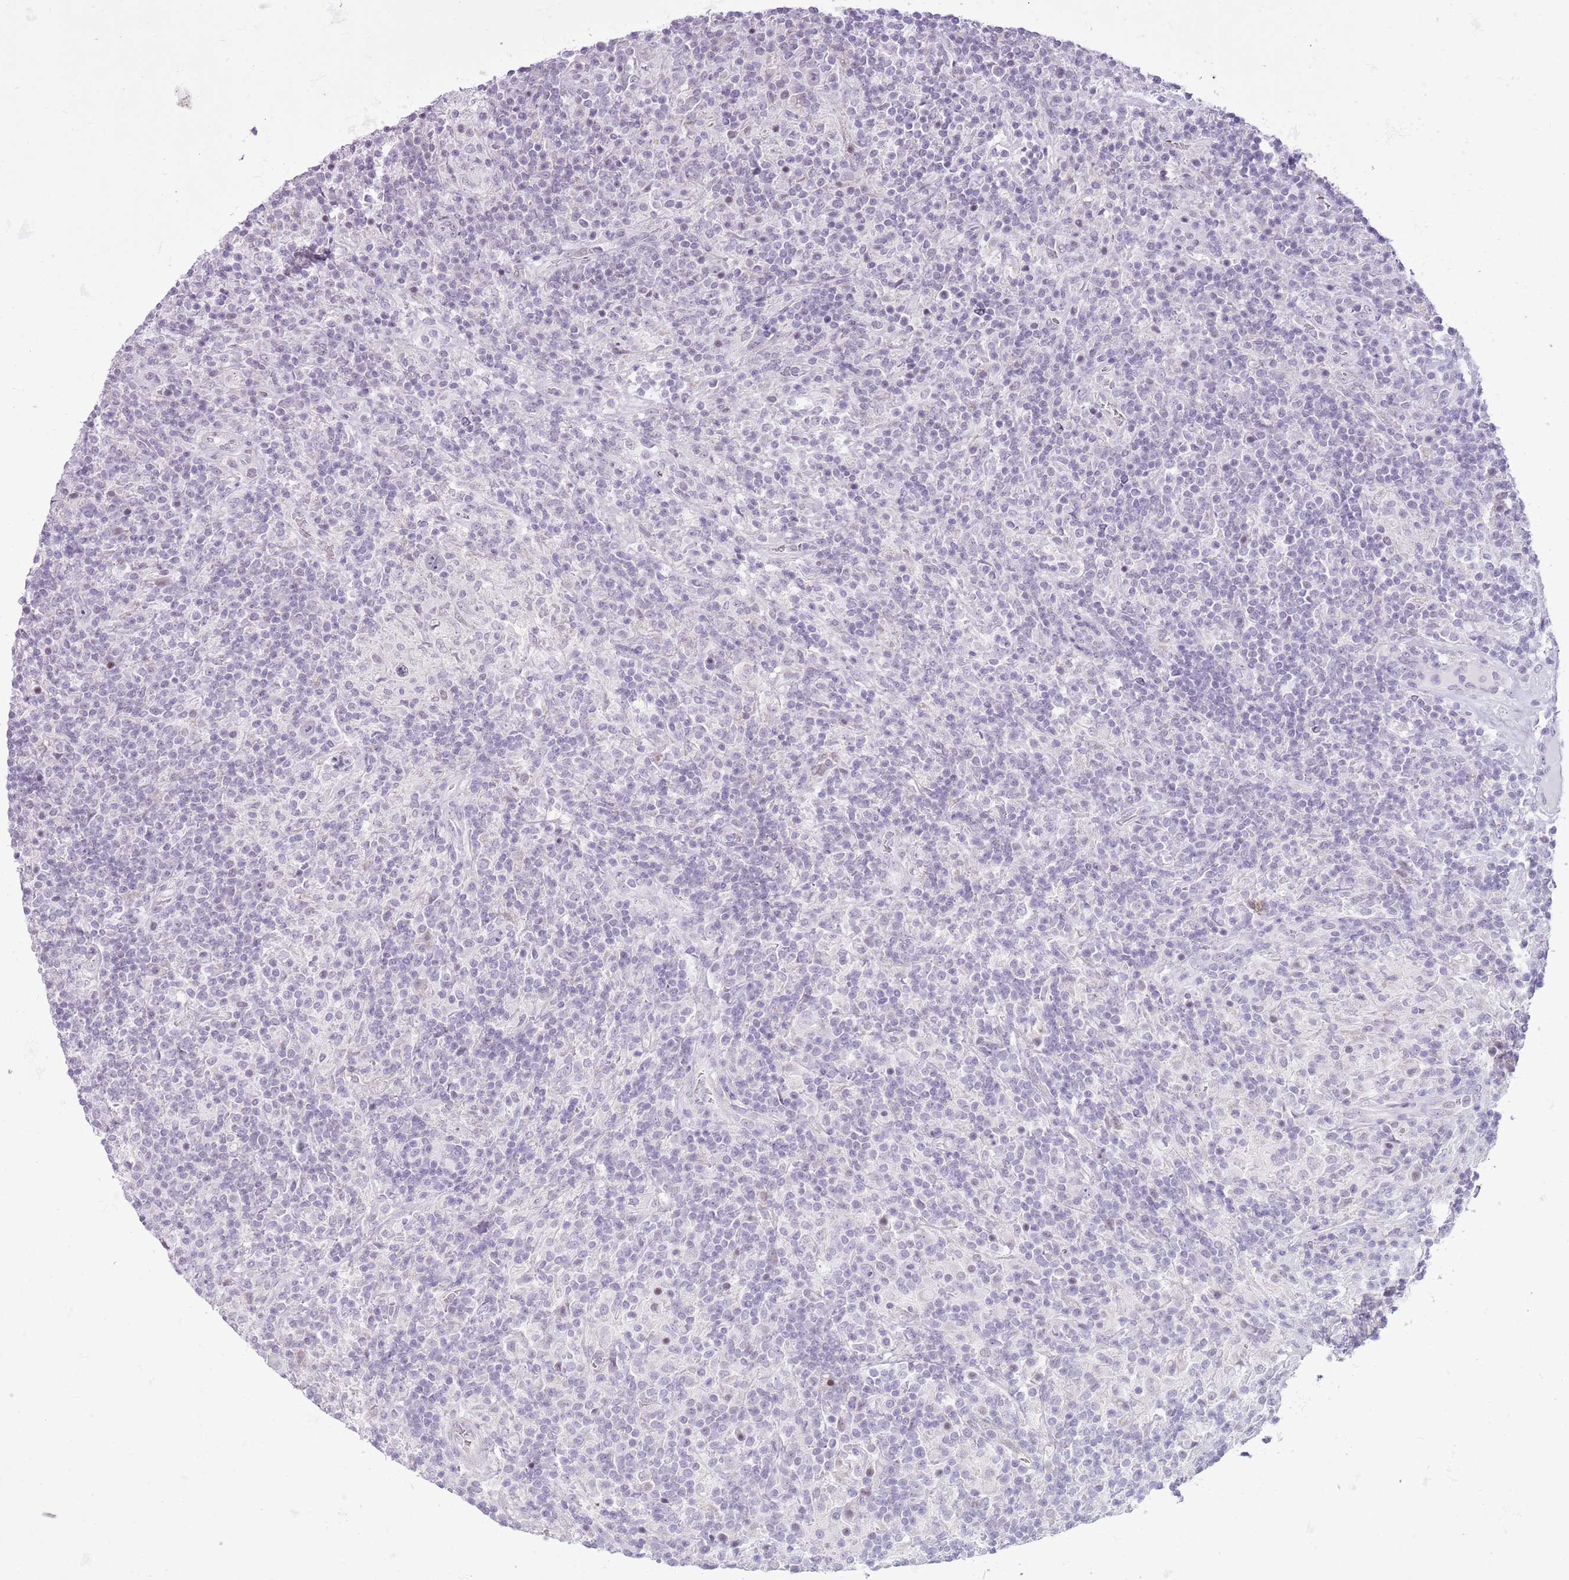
{"staining": {"intensity": "negative", "quantity": "none", "location": "none"}, "tissue": "lymphoma", "cell_type": "Tumor cells", "image_type": "cancer", "snomed": [{"axis": "morphology", "description": "Hodgkin's disease, NOS"}, {"axis": "topography", "description": "Lymph node"}], "caption": "DAB (3,3'-diaminobenzidine) immunohistochemical staining of human lymphoma shows no significant staining in tumor cells.", "gene": "RPL3L", "patient": {"sex": "male", "age": 70}}